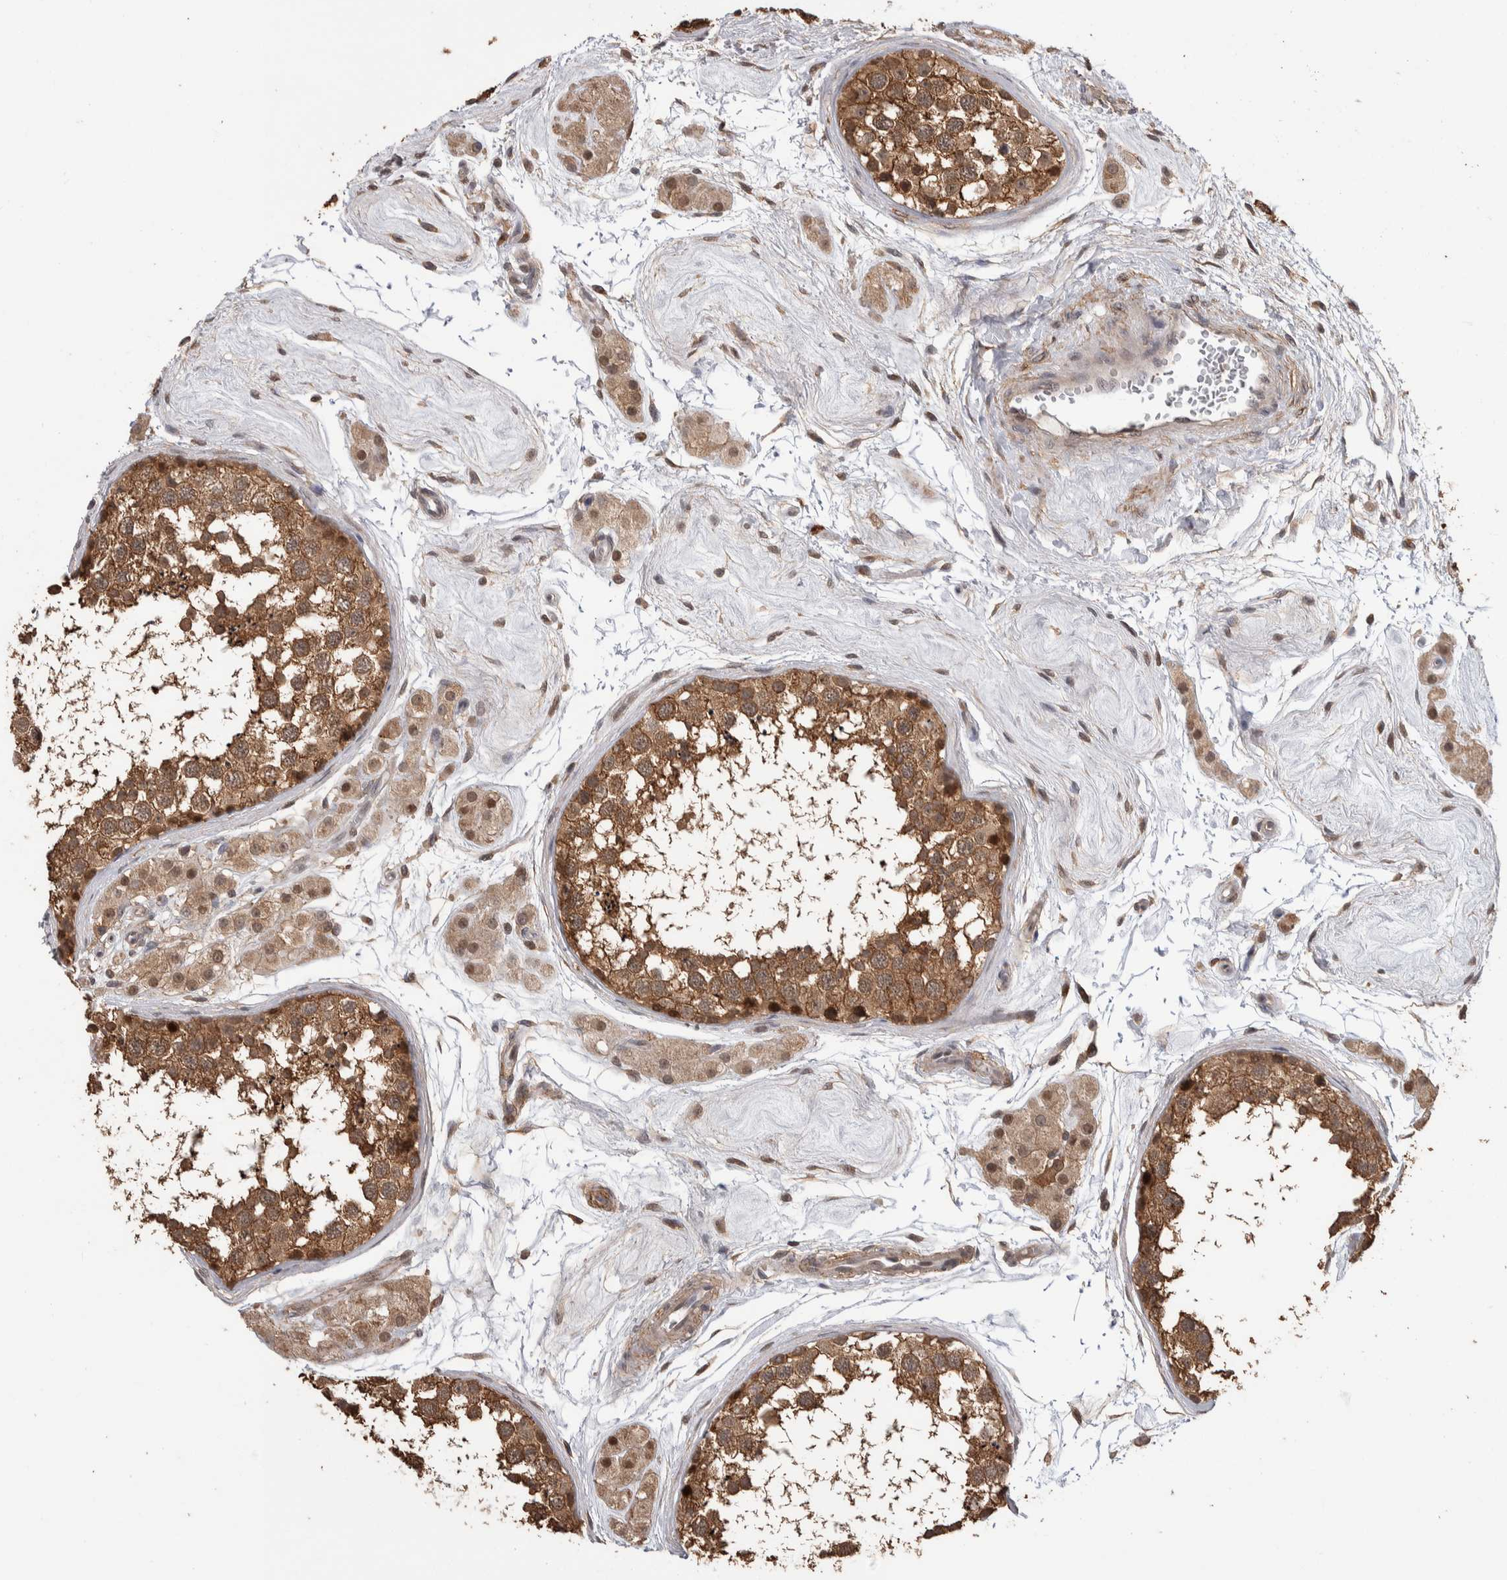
{"staining": {"intensity": "moderate", "quantity": ">75%", "location": "cytoplasmic/membranous,nuclear"}, "tissue": "testis", "cell_type": "Cells in seminiferous ducts", "image_type": "normal", "snomed": [{"axis": "morphology", "description": "Normal tissue, NOS"}, {"axis": "topography", "description": "Testis"}], "caption": "Cells in seminiferous ducts demonstrate medium levels of moderate cytoplasmic/membranous,nuclear positivity in approximately >75% of cells in unremarkable testis.", "gene": "DVL2", "patient": {"sex": "male", "age": 56}}